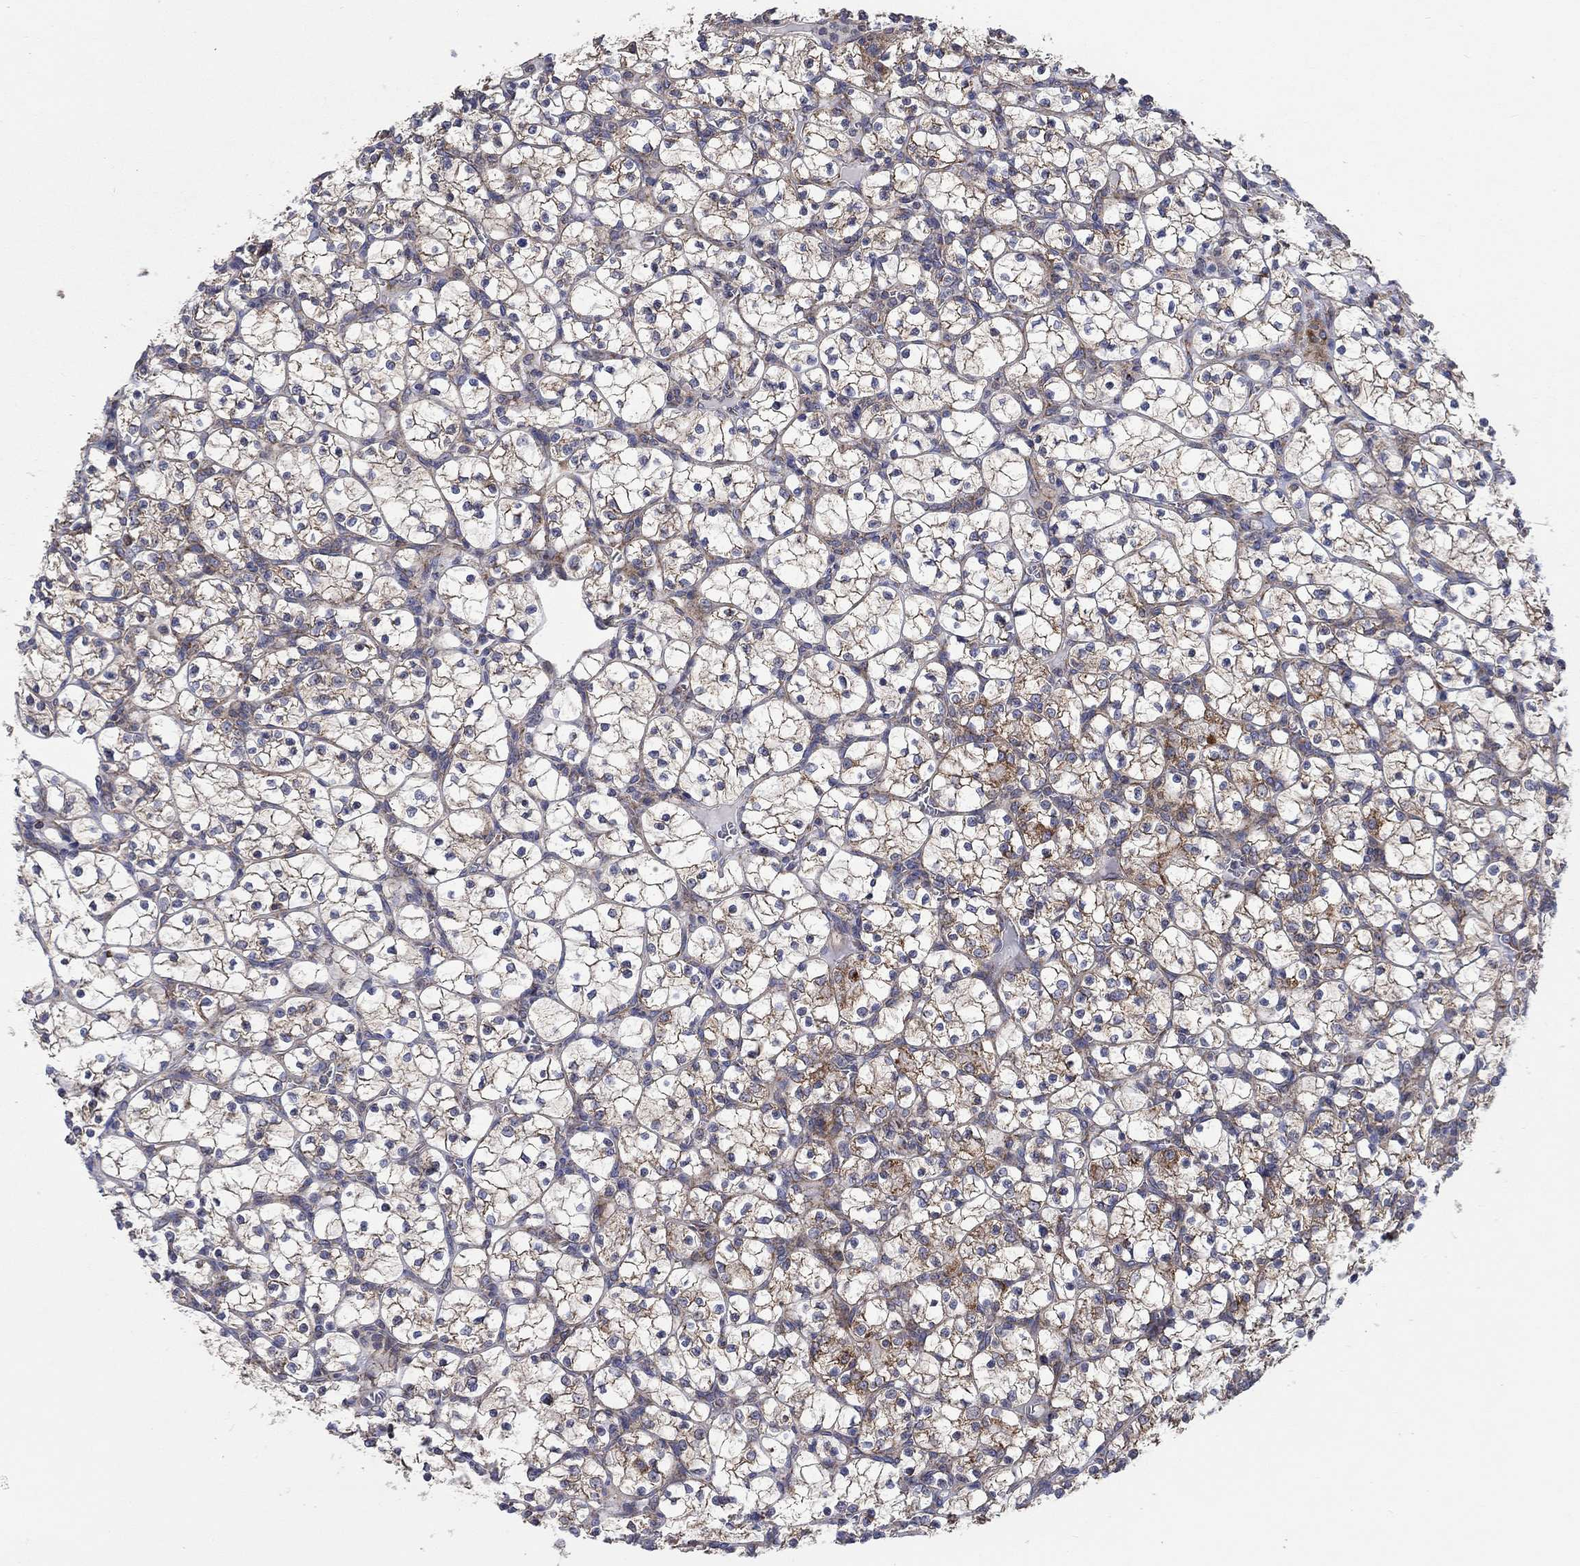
{"staining": {"intensity": "moderate", "quantity": "25%-75%", "location": "cytoplasmic/membranous"}, "tissue": "renal cancer", "cell_type": "Tumor cells", "image_type": "cancer", "snomed": [{"axis": "morphology", "description": "Adenocarcinoma, NOS"}, {"axis": "topography", "description": "Kidney"}], "caption": "IHC staining of renal cancer (adenocarcinoma), which demonstrates medium levels of moderate cytoplasmic/membranous staining in about 25%-75% of tumor cells indicating moderate cytoplasmic/membranous protein staining. The staining was performed using DAB (brown) for protein detection and nuclei were counterstained in hematoxylin (blue).", "gene": "RPLP0", "patient": {"sex": "female", "age": 89}}